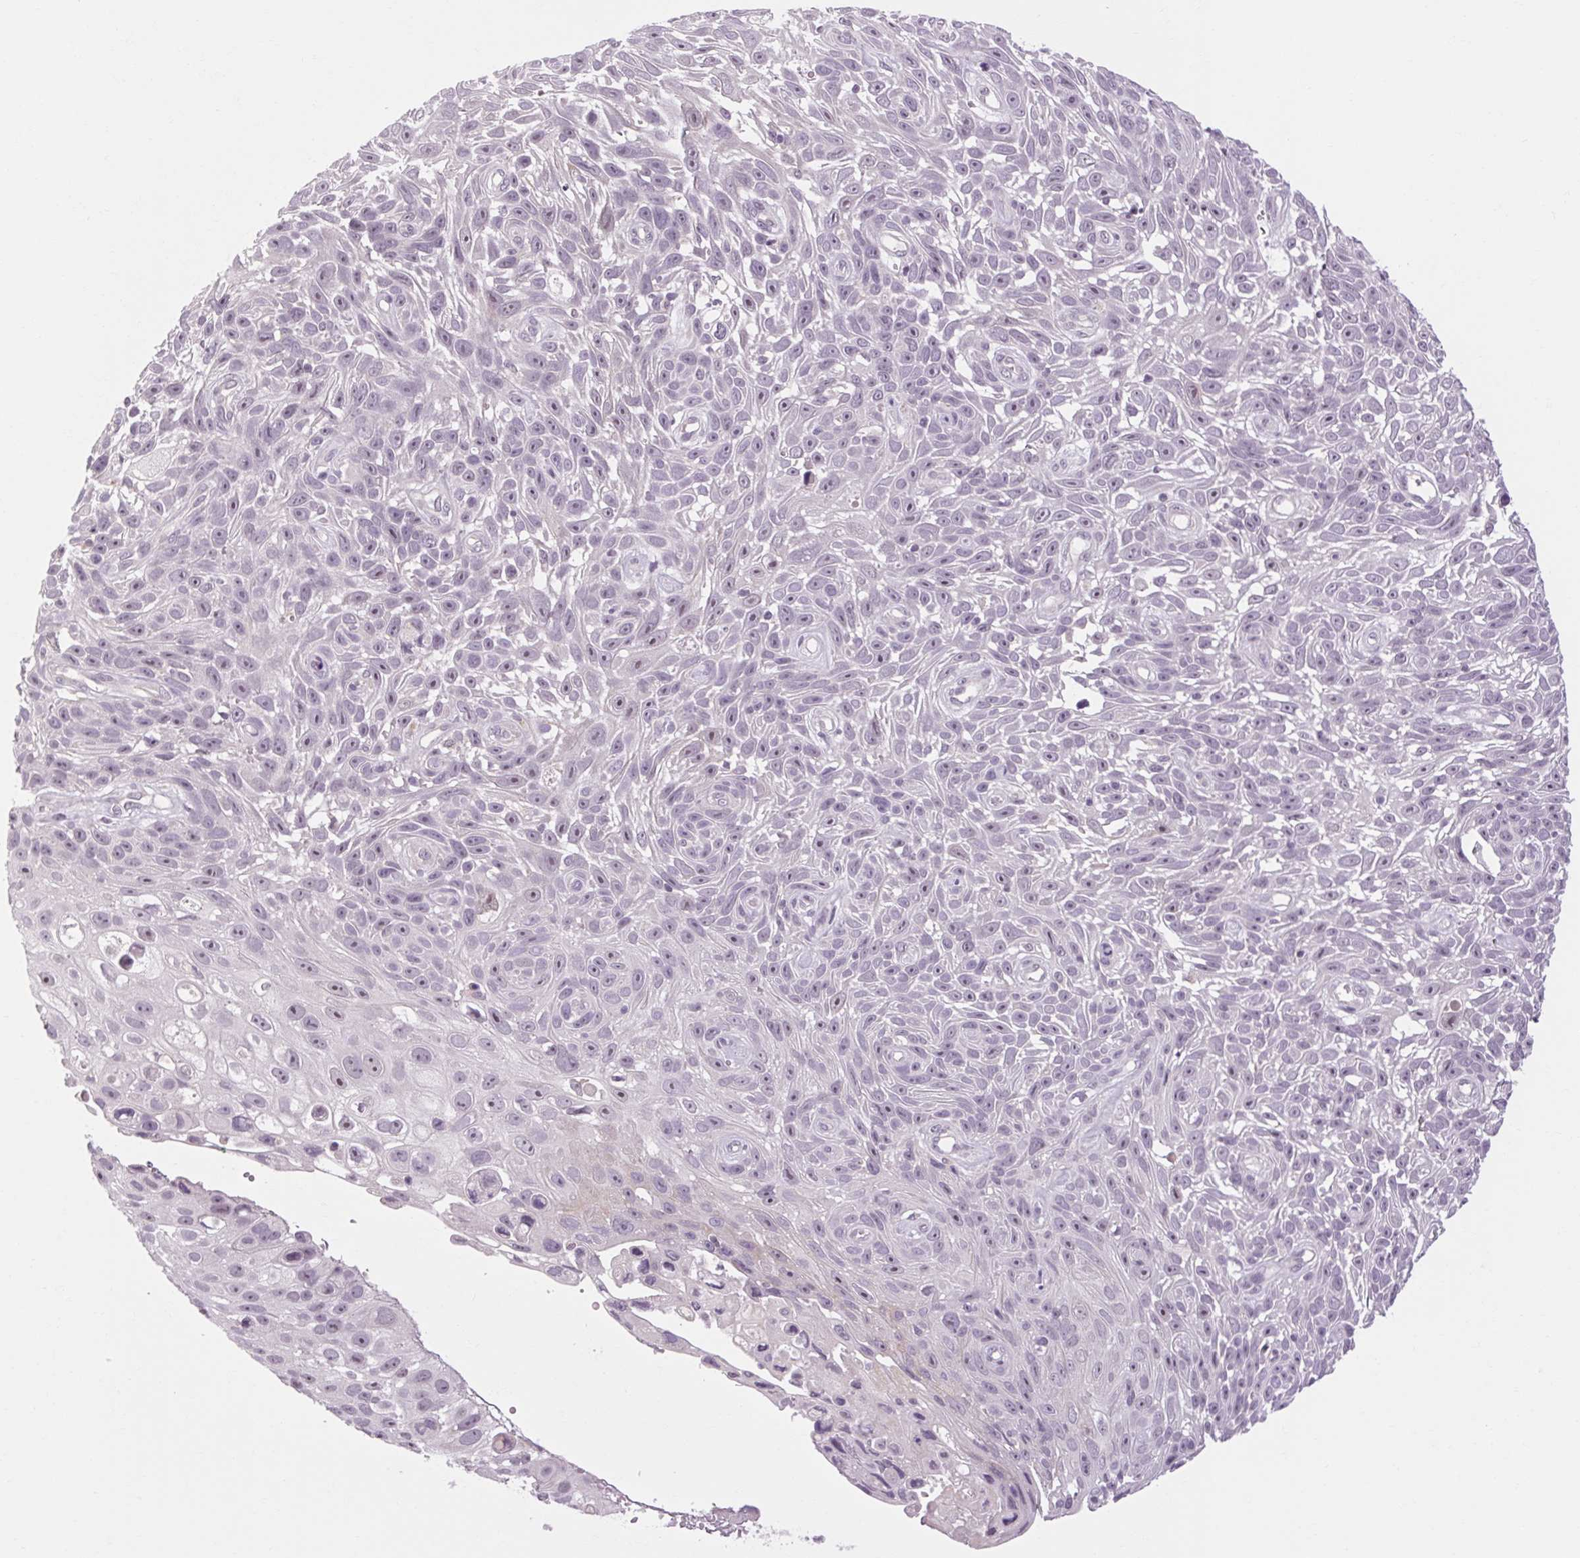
{"staining": {"intensity": "negative", "quantity": "none", "location": "none"}, "tissue": "skin cancer", "cell_type": "Tumor cells", "image_type": "cancer", "snomed": [{"axis": "morphology", "description": "Squamous cell carcinoma, NOS"}, {"axis": "topography", "description": "Skin"}], "caption": "This is a photomicrograph of immunohistochemistry staining of squamous cell carcinoma (skin), which shows no staining in tumor cells.", "gene": "KLHL40", "patient": {"sex": "male", "age": 82}}